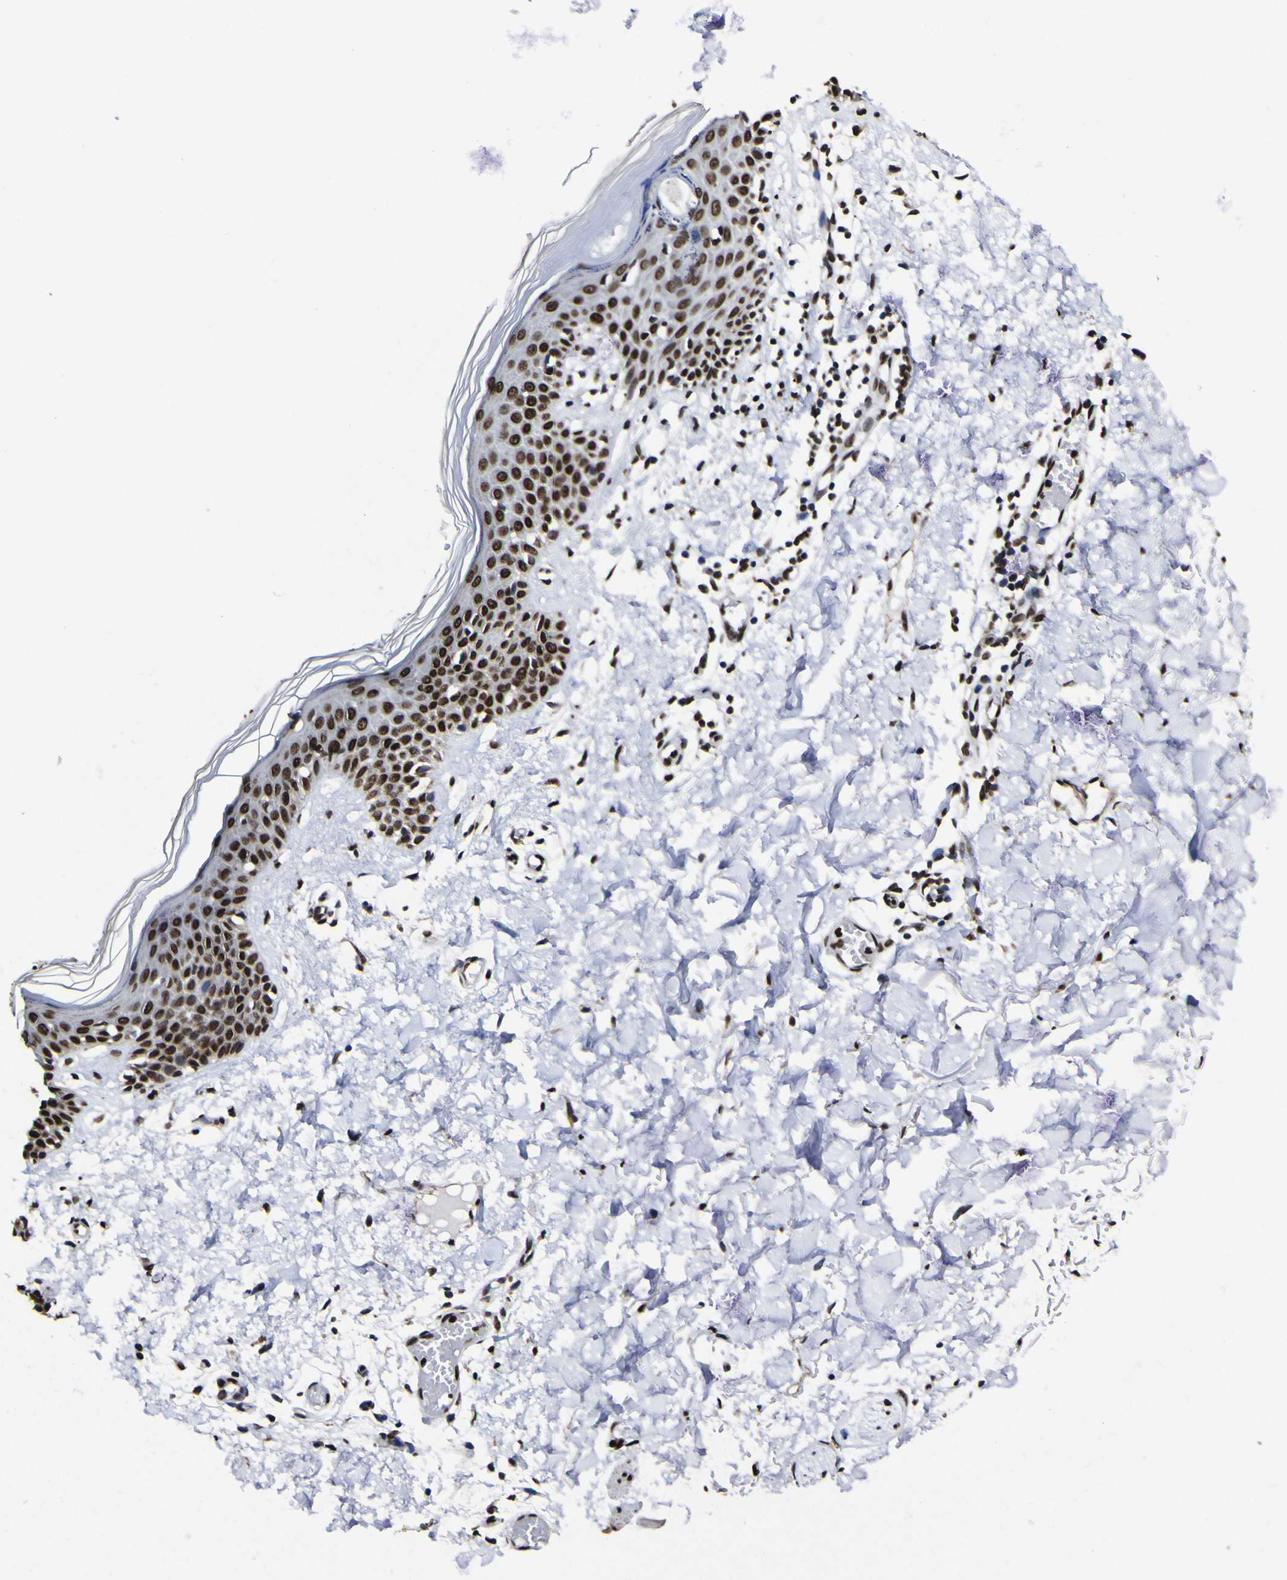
{"staining": {"intensity": "strong", "quantity": ">75%", "location": "nuclear"}, "tissue": "skin", "cell_type": "Fibroblasts", "image_type": "normal", "snomed": [{"axis": "morphology", "description": "Normal tissue, NOS"}, {"axis": "topography", "description": "Skin"}], "caption": "Fibroblasts show high levels of strong nuclear expression in about >75% of cells in benign skin.", "gene": "PIAS1", "patient": {"sex": "male", "age": 53}}